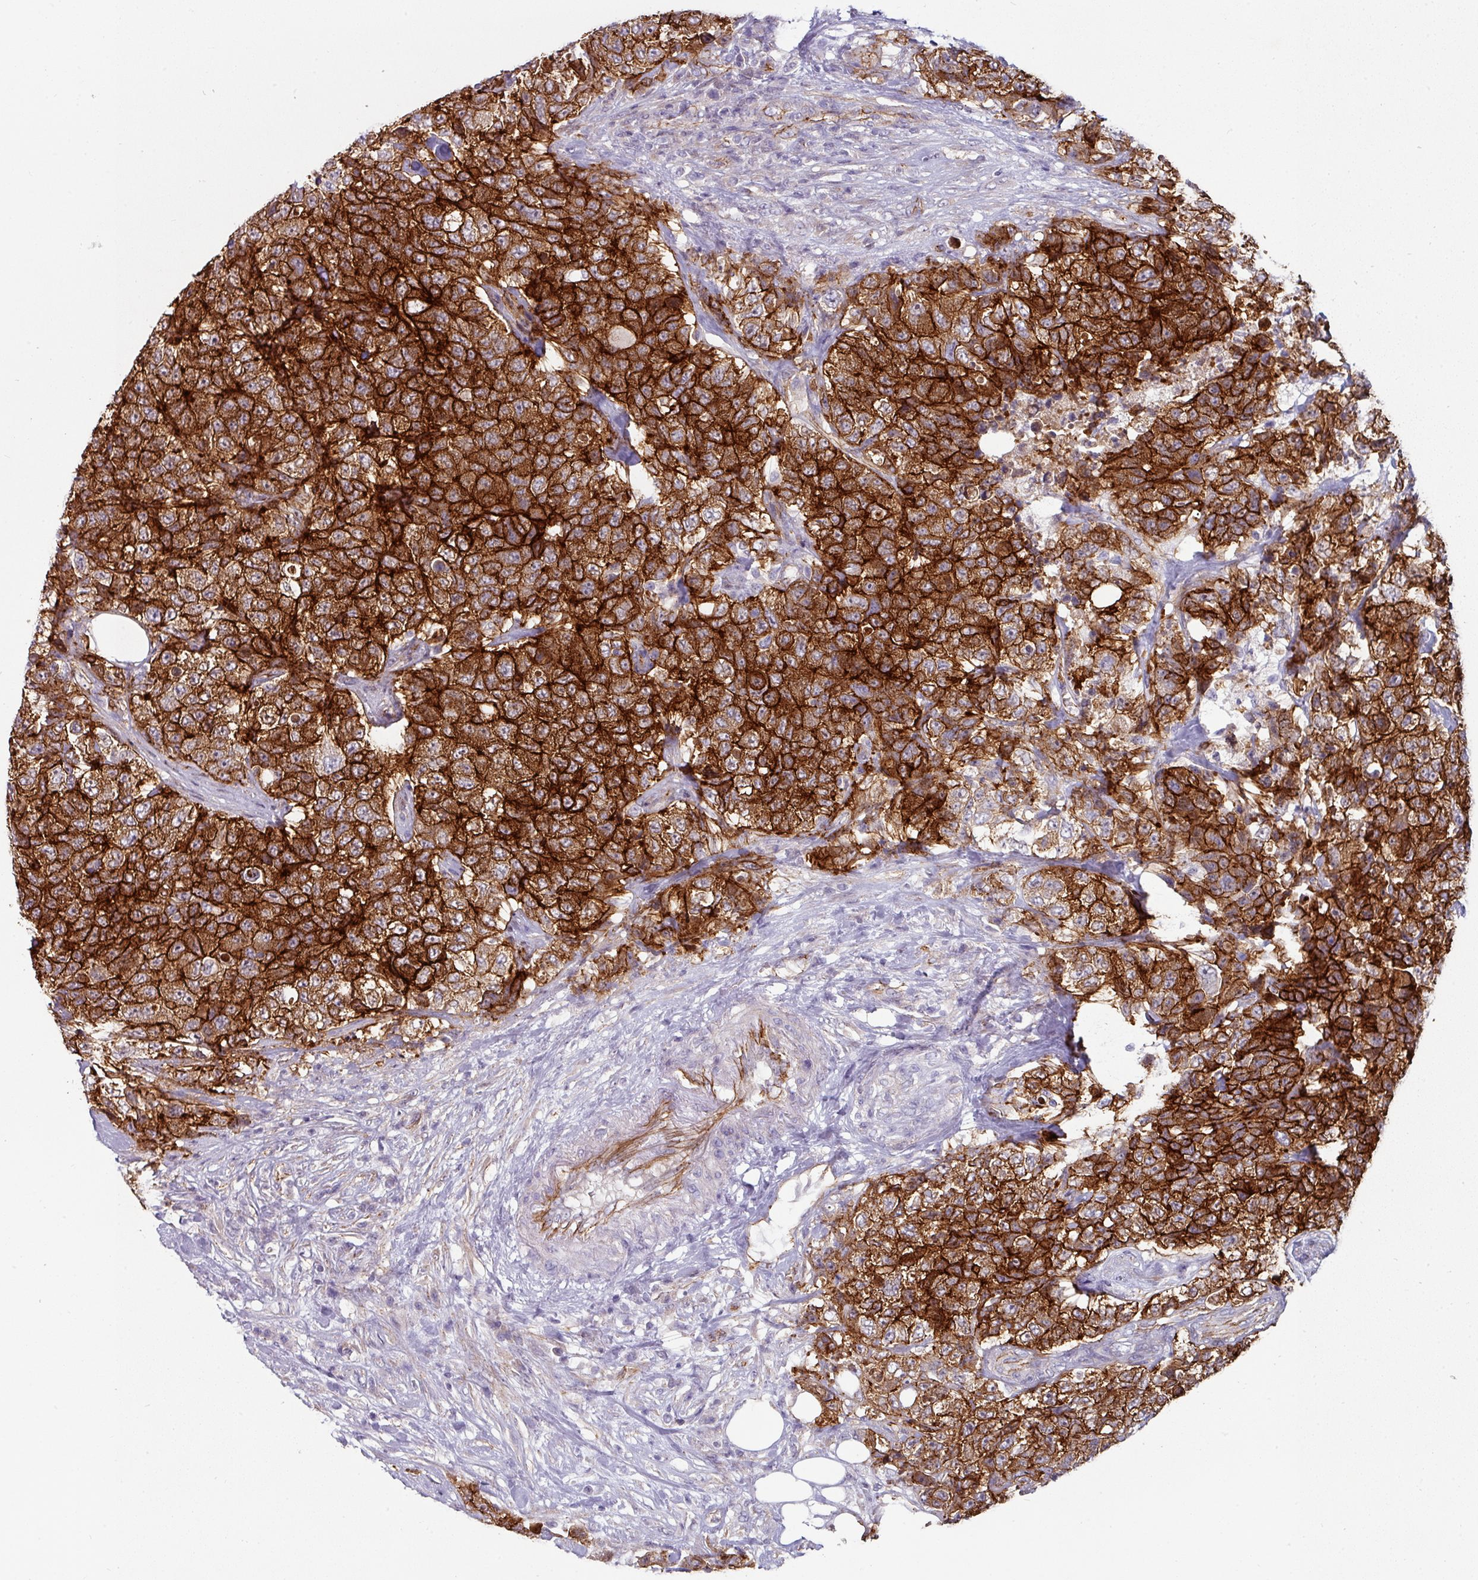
{"staining": {"intensity": "strong", "quantity": ">75%", "location": "cytoplasmic/membranous"}, "tissue": "urothelial cancer", "cell_type": "Tumor cells", "image_type": "cancer", "snomed": [{"axis": "morphology", "description": "Urothelial carcinoma, High grade"}, {"axis": "topography", "description": "Urinary bladder"}], "caption": "Immunohistochemistry of human urothelial cancer shows high levels of strong cytoplasmic/membranous staining in approximately >75% of tumor cells.", "gene": "JUP", "patient": {"sex": "female", "age": 78}}